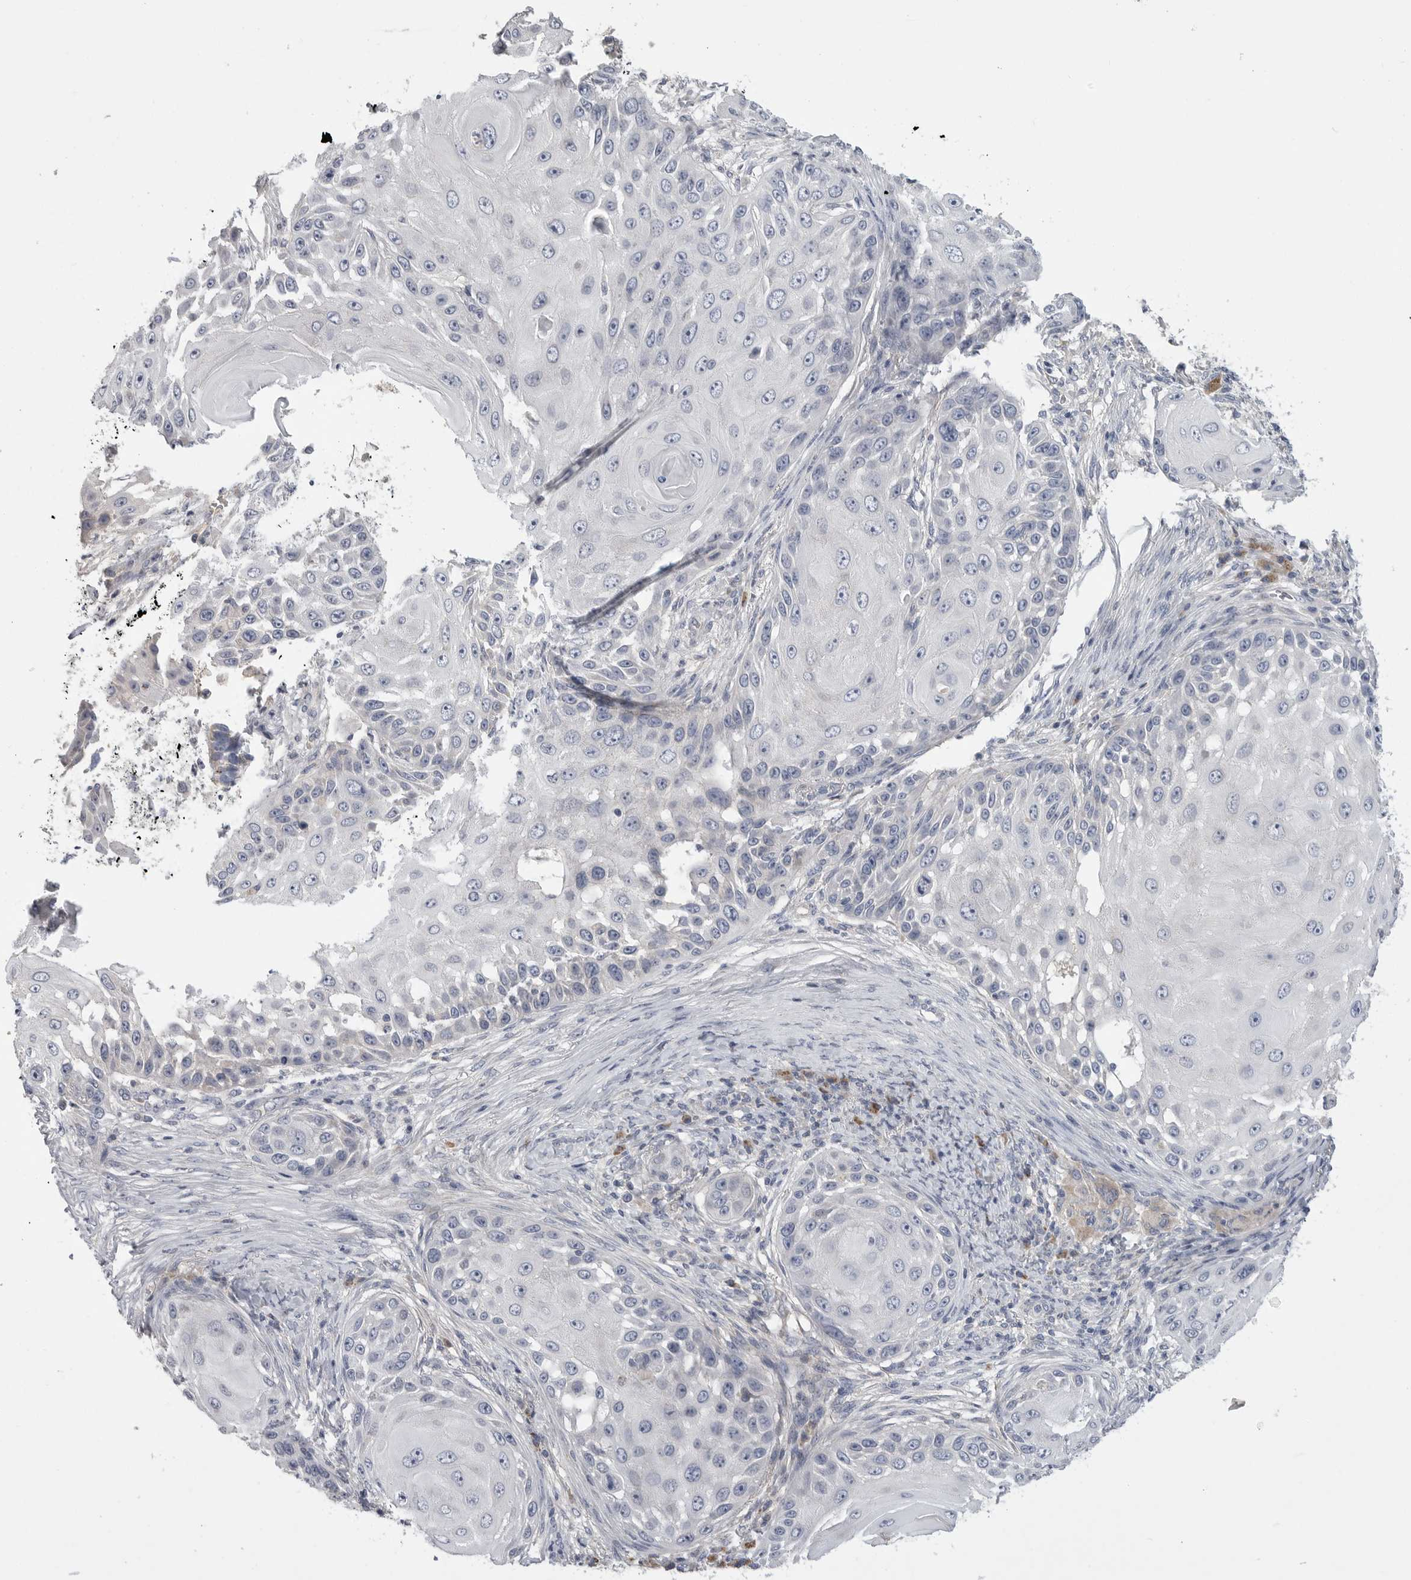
{"staining": {"intensity": "negative", "quantity": "none", "location": "none"}, "tissue": "skin cancer", "cell_type": "Tumor cells", "image_type": "cancer", "snomed": [{"axis": "morphology", "description": "Squamous cell carcinoma, NOS"}, {"axis": "topography", "description": "Skin"}], "caption": "DAB immunohistochemical staining of skin cancer displays no significant positivity in tumor cells.", "gene": "SDC3", "patient": {"sex": "female", "age": 44}}